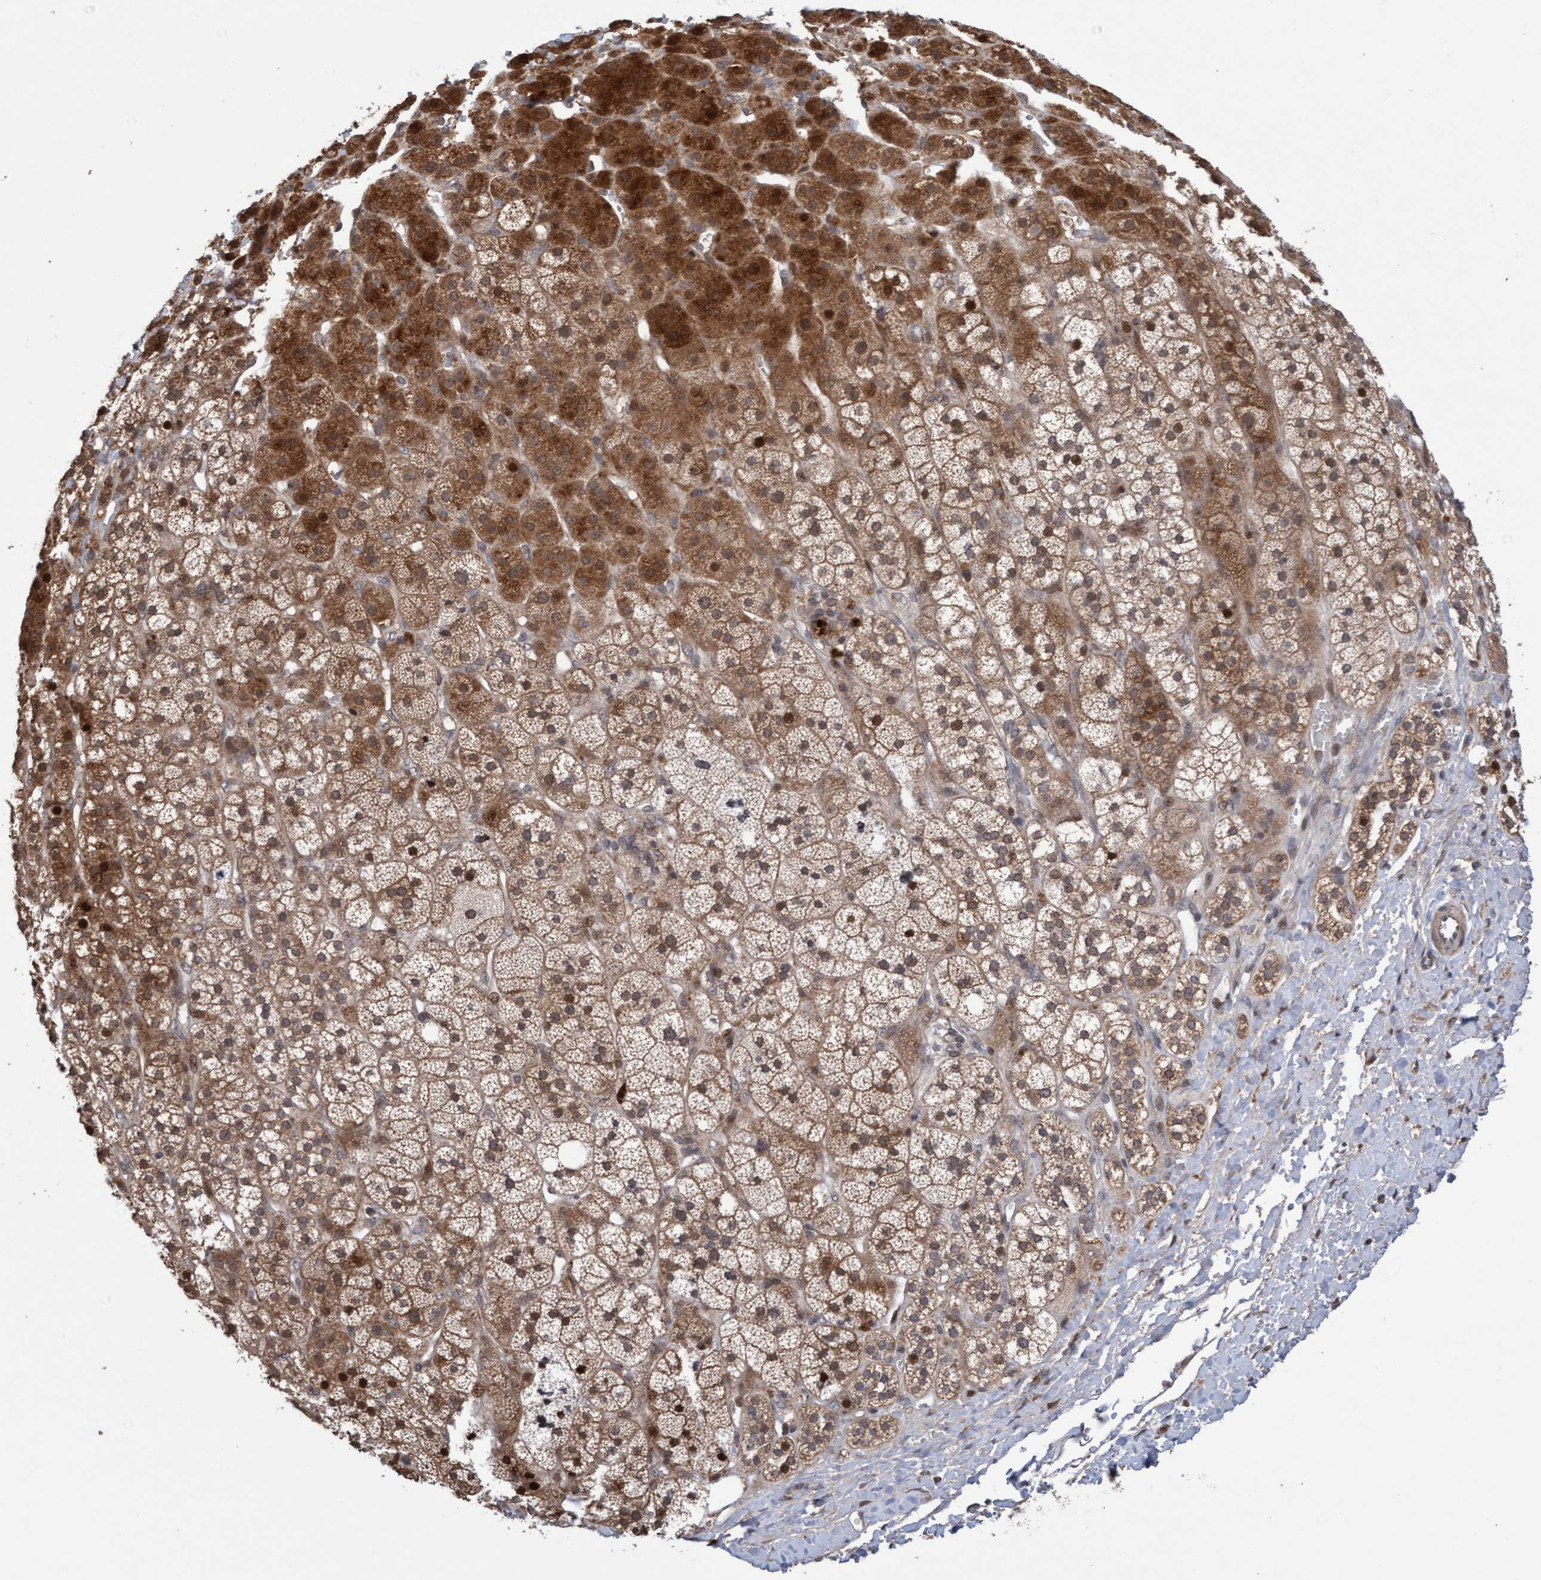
{"staining": {"intensity": "moderate", "quantity": ">75%", "location": "cytoplasmic/membranous"}, "tissue": "adrenal gland", "cell_type": "Glandular cells", "image_type": "normal", "snomed": [{"axis": "morphology", "description": "Normal tissue, NOS"}, {"axis": "topography", "description": "Adrenal gland"}], "caption": "This histopathology image displays IHC staining of unremarkable human adrenal gland, with medium moderate cytoplasmic/membranous staining in about >75% of glandular cells.", "gene": "PECR", "patient": {"sex": "male", "age": 56}}